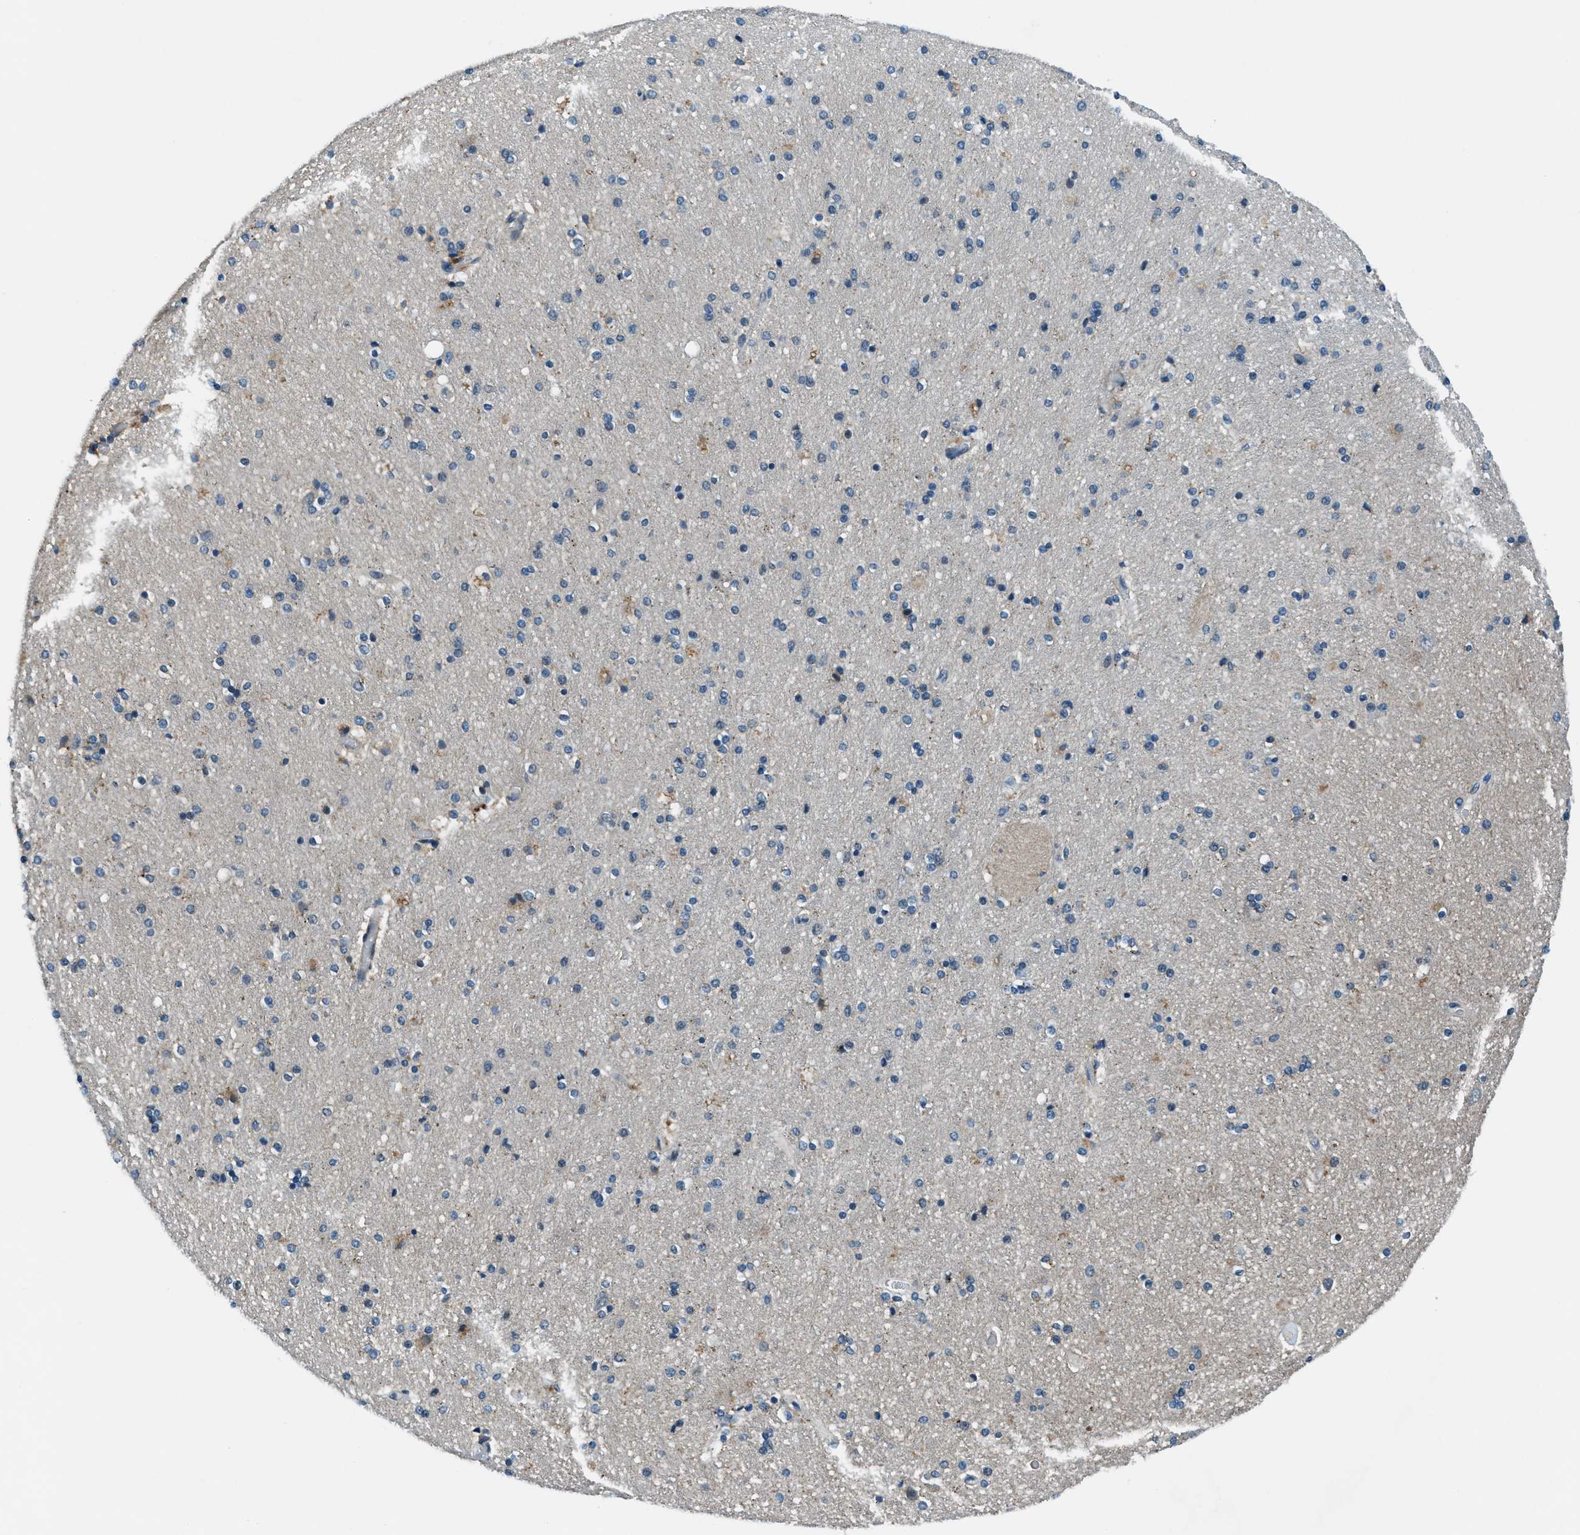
{"staining": {"intensity": "moderate", "quantity": "<25%", "location": "cytoplasmic/membranous"}, "tissue": "hippocampus", "cell_type": "Glial cells", "image_type": "normal", "snomed": [{"axis": "morphology", "description": "Normal tissue, NOS"}, {"axis": "topography", "description": "Hippocampus"}], "caption": "Protein staining of unremarkable hippocampus exhibits moderate cytoplasmic/membranous expression in about <25% of glial cells. The protein is stained brown, and the nuclei are stained in blue (DAB (3,3'-diaminobenzidine) IHC with brightfield microscopy, high magnification).", "gene": "GINM1", "patient": {"sex": "female", "age": 54}}